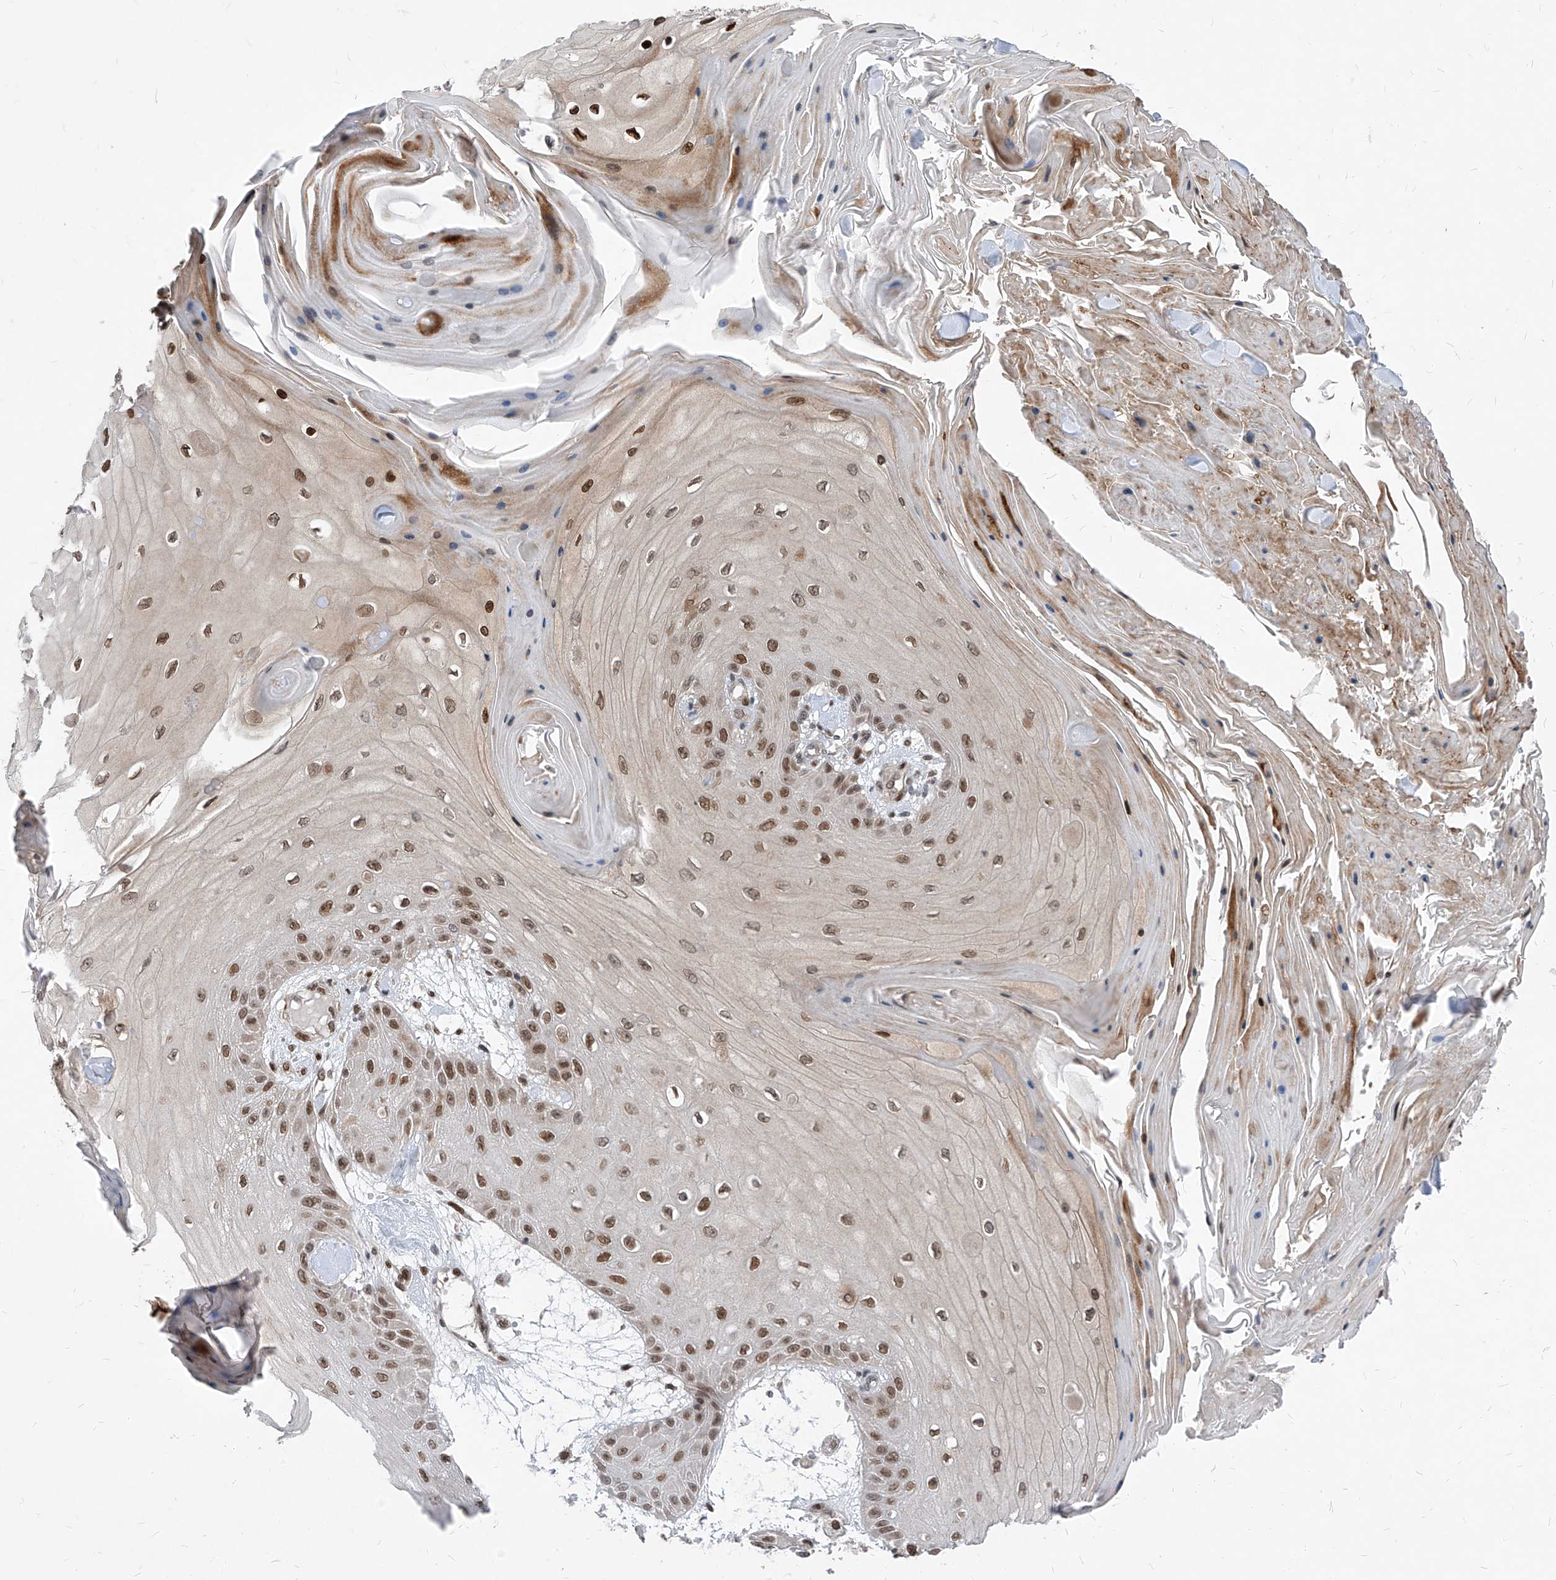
{"staining": {"intensity": "moderate", "quantity": ">75%", "location": "nuclear"}, "tissue": "skin cancer", "cell_type": "Tumor cells", "image_type": "cancer", "snomed": [{"axis": "morphology", "description": "Squamous cell carcinoma, NOS"}, {"axis": "topography", "description": "Skin"}], "caption": "IHC photomicrograph of neoplastic tissue: skin cancer (squamous cell carcinoma) stained using IHC exhibits medium levels of moderate protein expression localized specifically in the nuclear of tumor cells, appearing as a nuclear brown color.", "gene": "KPNB1", "patient": {"sex": "male", "age": 74}}